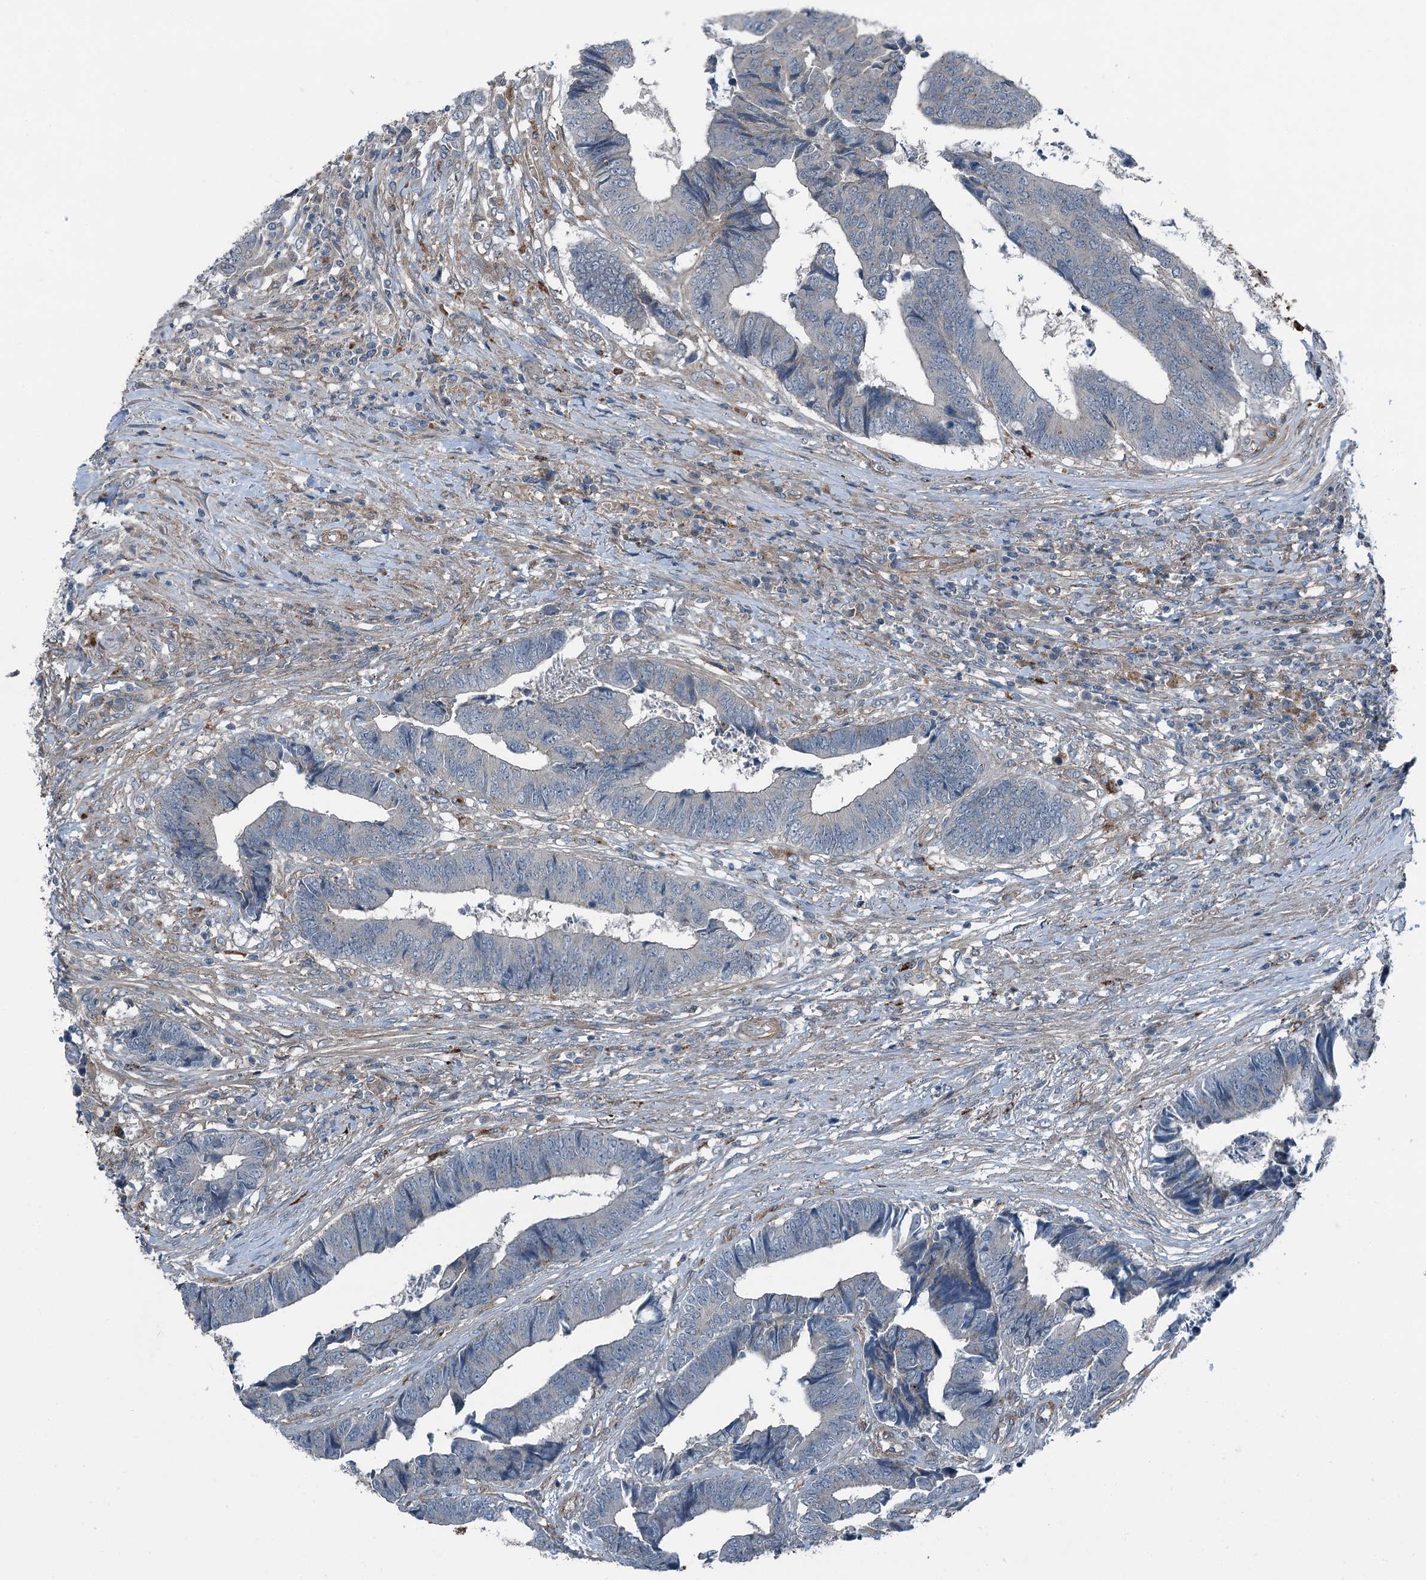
{"staining": {"intensity": "negative", "quantity": "none", "location": "none"}, "tissue": "colorectal cancer", "cell_type": "Tumor cells", "image_type": "cancer", "snomed": [{"axis": "morphology", "description": "Adenocarcinoma, NOS"}, {"axis": "topography", "description": "Rectum"}], "caption": "This micrograph is of adenocarcinoma (colorectal) stained with immunohistochemistry to label a protein in brown with the nuclei are counter-stained blue. There is no expression in tumor cells. (Brightfield microscopy of DAB (3,3'-diaminobenzidine) immunohistochemistry (IHC) at high magnification).", "gene": "AXL", "patient": {"sex": "male", "age": 84}}